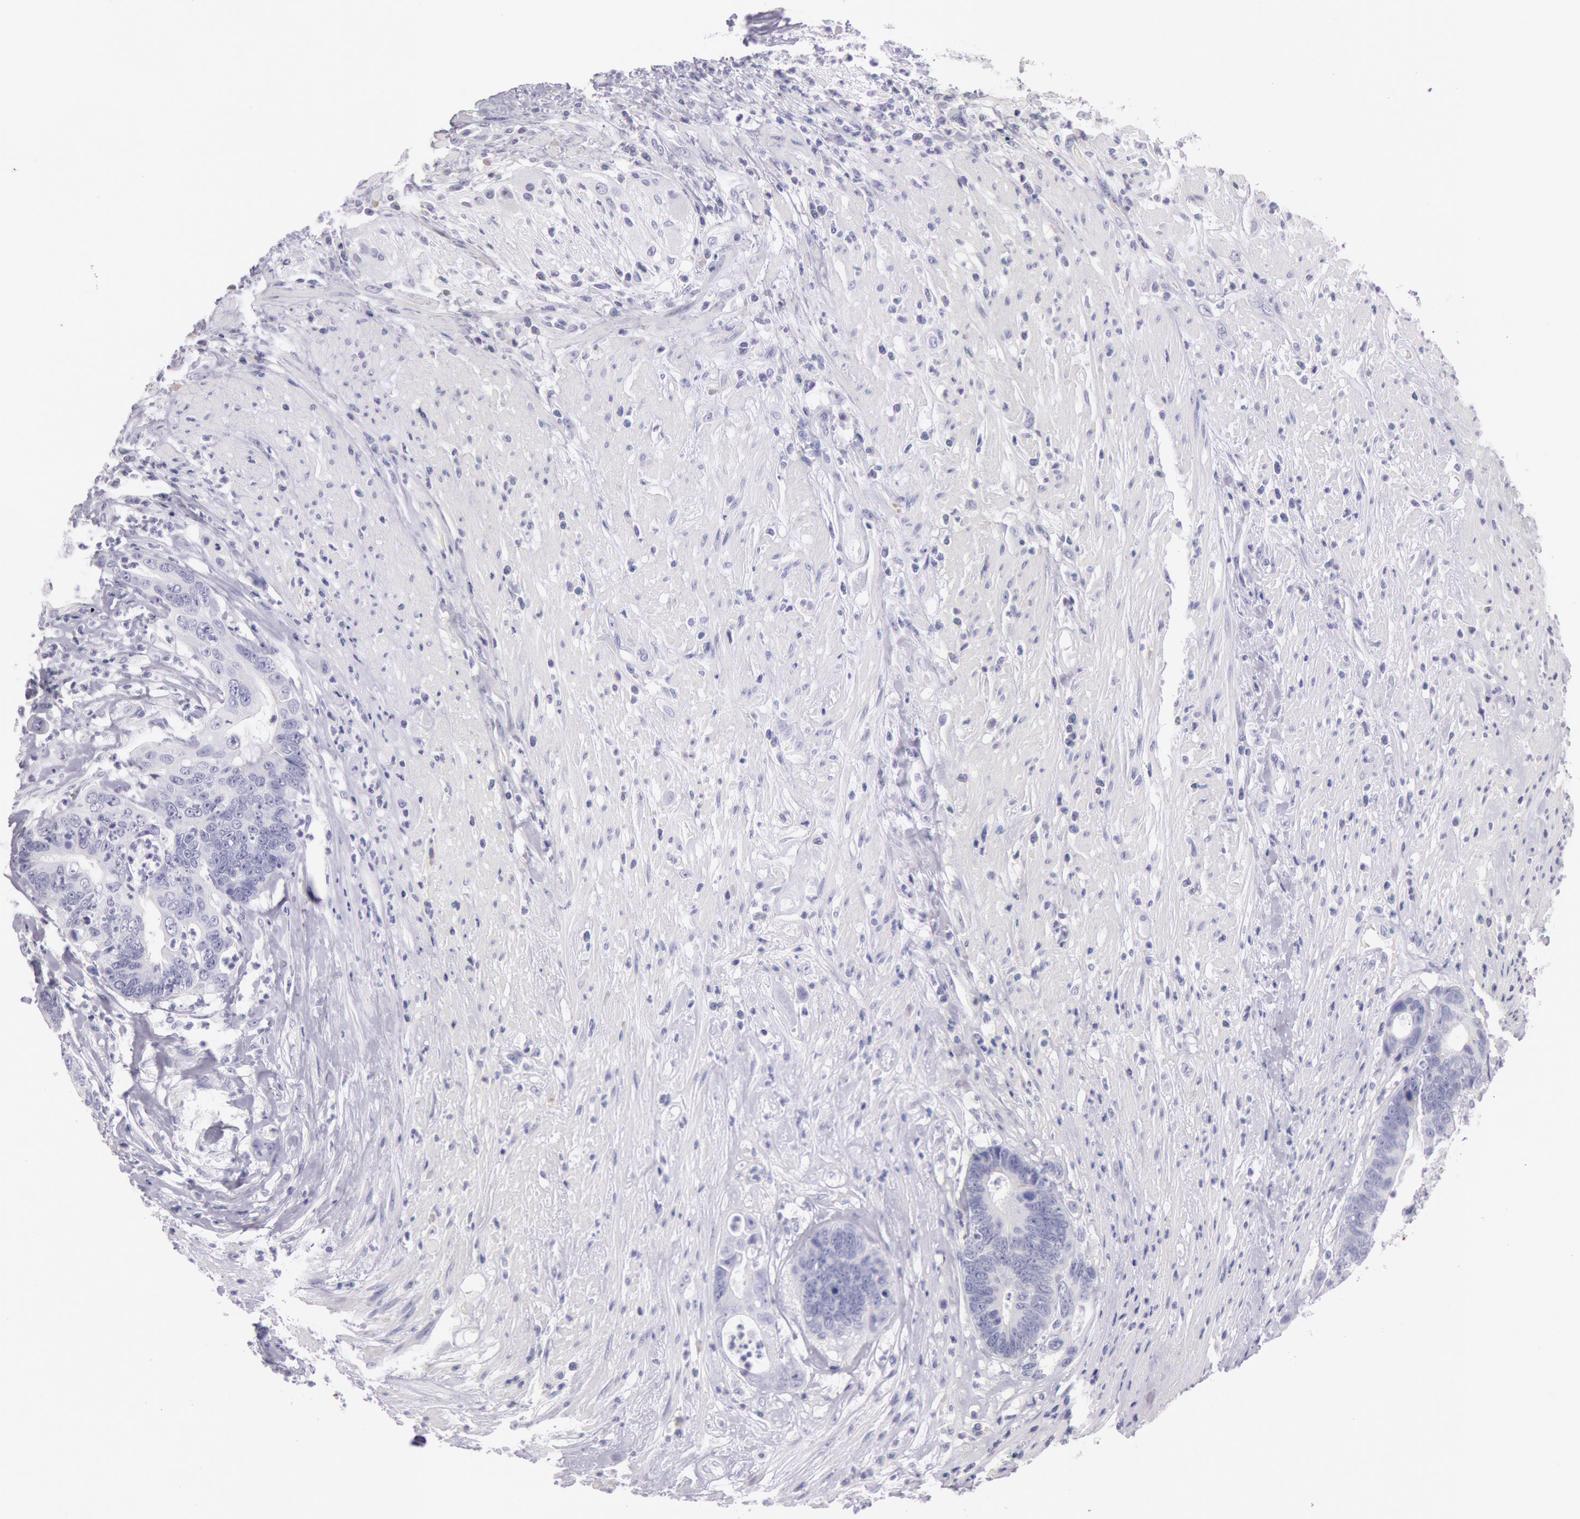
{"staining": {"intensity": "negative", "quantity": "none", "location": "none"}, "tissue": "colorectal cancer", "cell_type": "Tumor cells", "image_type": "cancer", "snomed": [{"axis": "morphology", "description": "Adenocarcinoma, NOS"}, {"axis": "topography", "description": "Rectum"}], "caption": "DAB (3,3'-diaminobenzidine) immunohistochemical staining of colorectal cancer (adenocarcinoma) displays no significant expression in tumor cells.", "gene": "EGFR", "patient": {"sex": "female", "age": 65}}